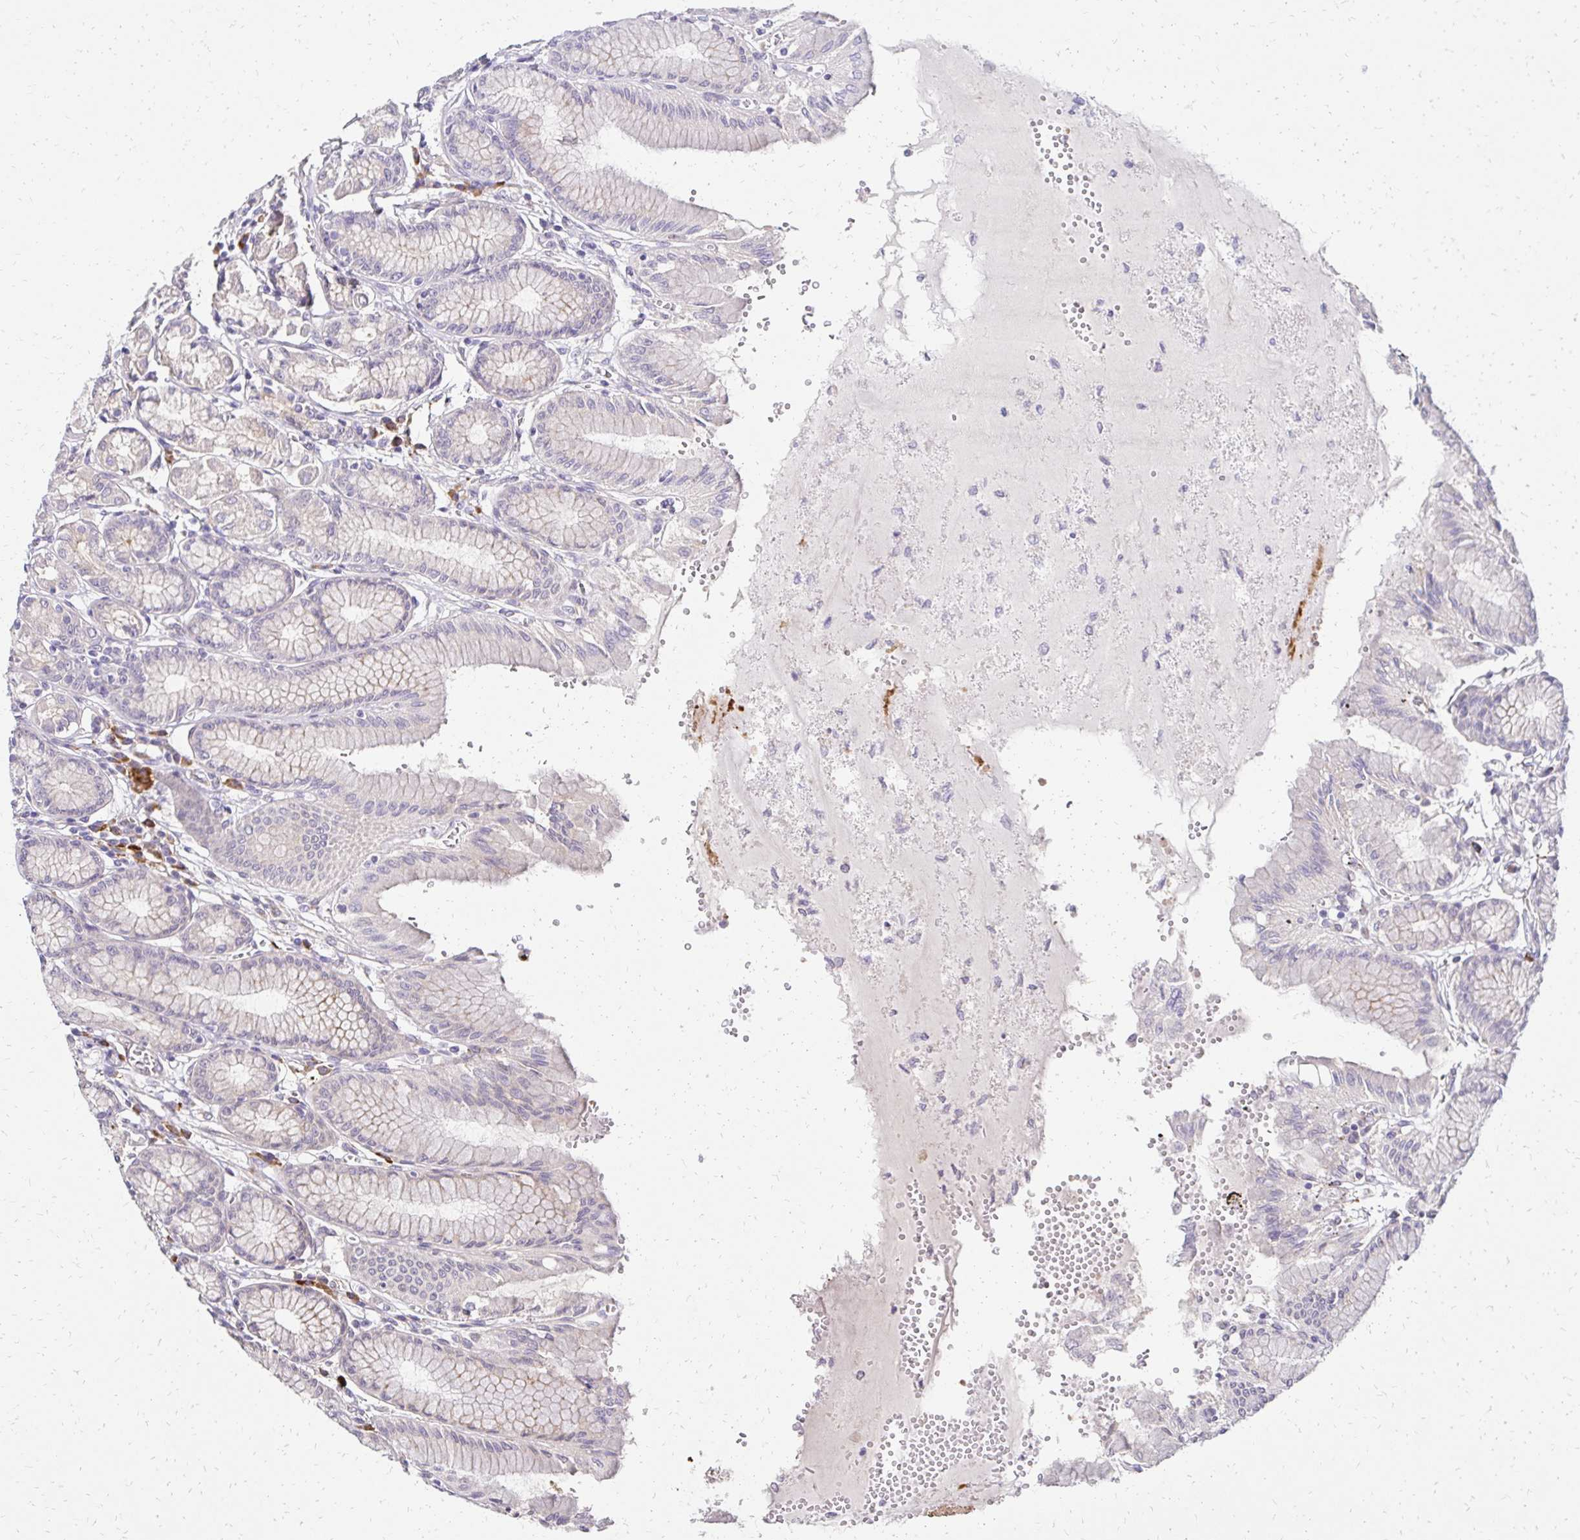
{"staining": {"intensity": "moderate", "quantity": "25%-75%", "location": "cytoplasmic/membranous"}, "tissue": "stomach", "cell_type": "Glandular cells", "image_type": "normal", "snomed": [{"axis": "morphology", "description": "Normal tissue, NOS"}, {"axis": "topography", "description": "Stomach"}, {"axis": "topography", "description": "Stomach, lower"}], "caption": "The image reveals a brown stain indicating the presence of a protein in the cytoplasmic/membranous of glandular cells in stomach. (Stains: DAB (3,3'-diaminobenzidine) in brown, nuclei in blue, Microscopy: brightfield microscopy at high magnification).", "gene": "PRIMA1", "patient": {"sex": "male", "age": 76}}